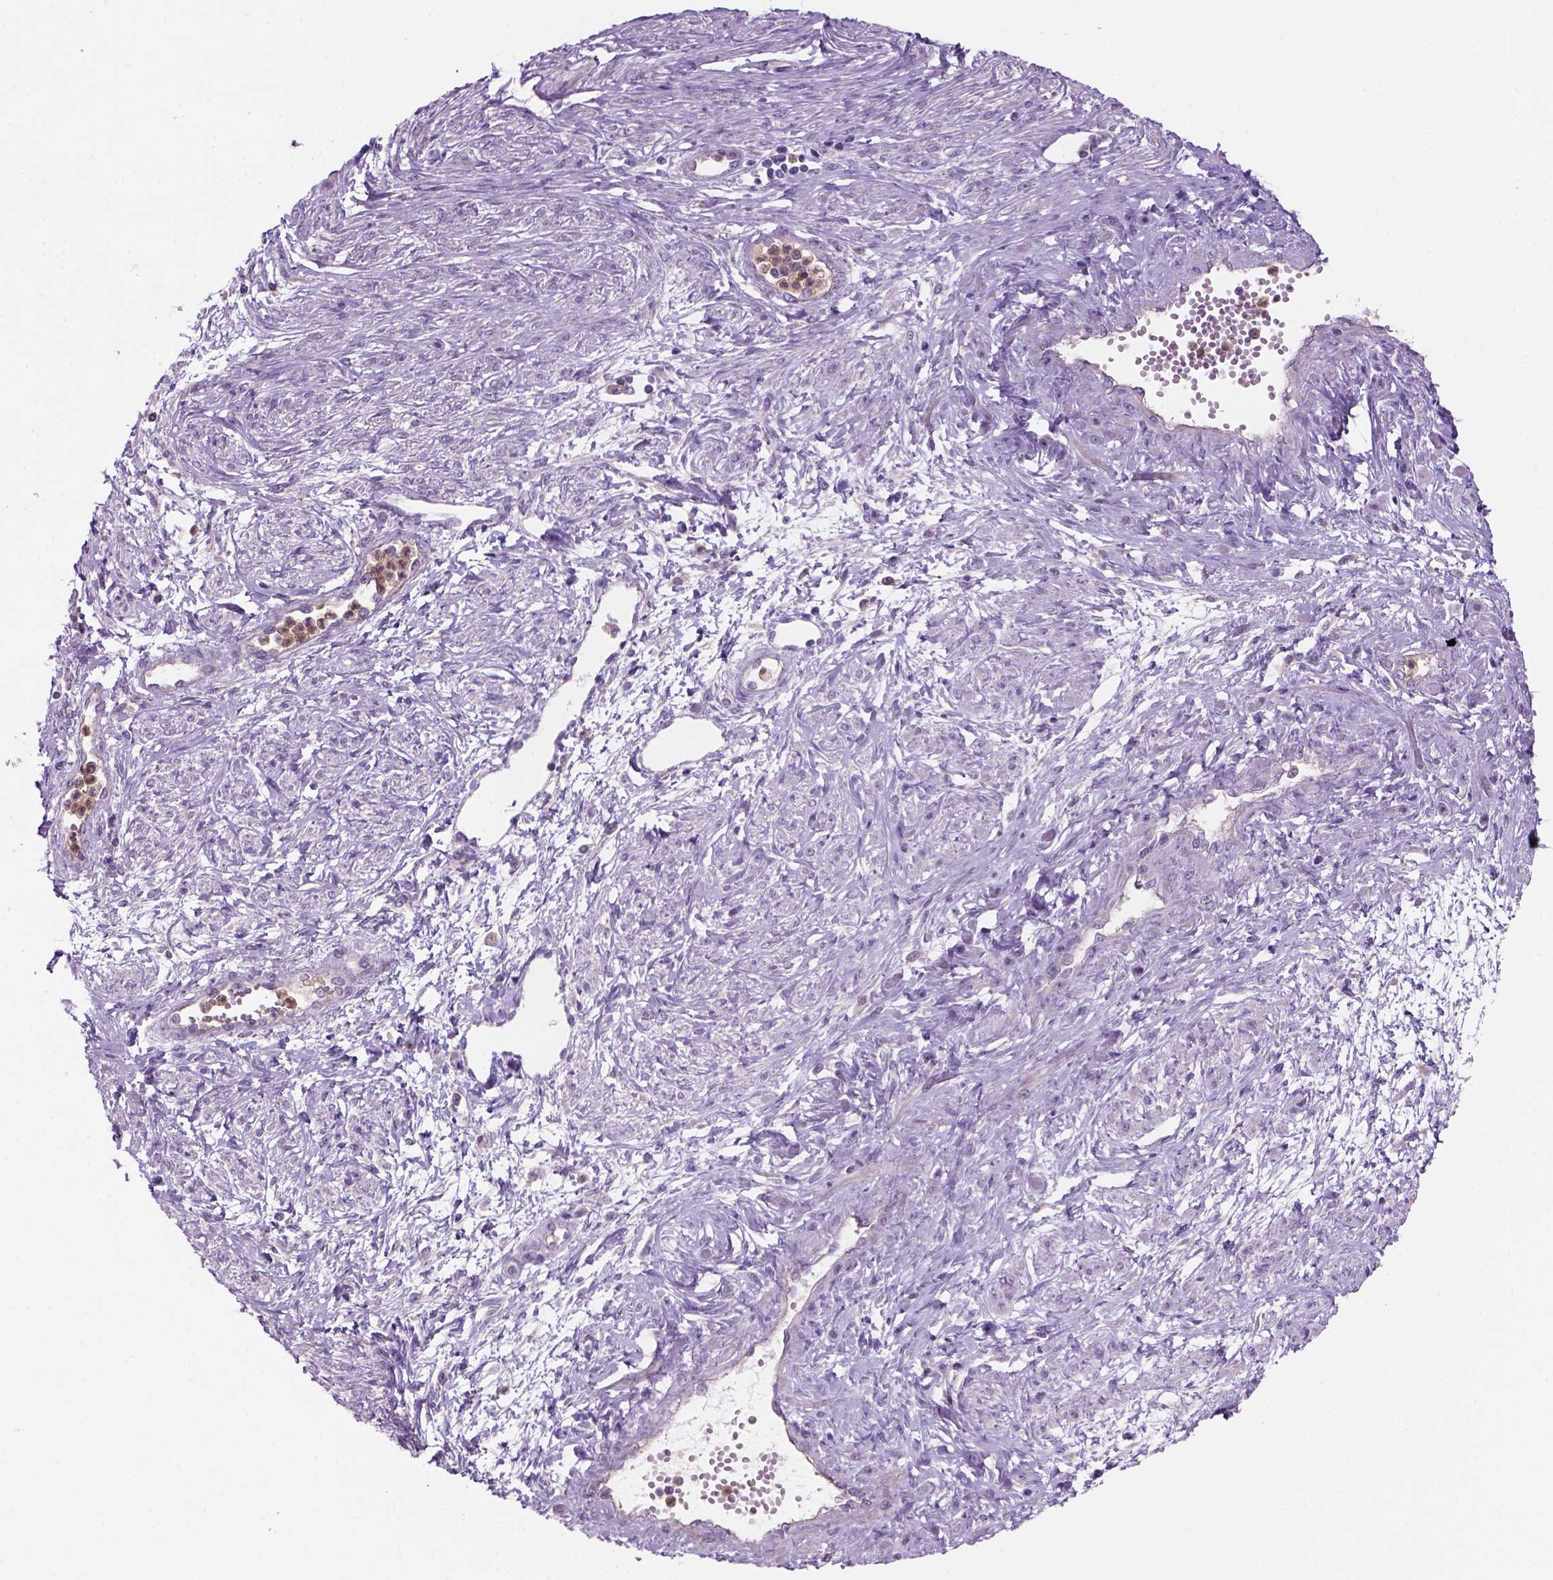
{"staining": {"intensity": "negative", "quantity": "none", "location": "none"}, "tissue": "cervical cancer", "cell_type": "Tumor cells", "image_type": "cancer", "snomed": [{"axis": "morphology", "description": "Squamous cell carcinoma, NOS"}, {"axis": "topography", "description": "Cervix"}], "caption": "A high-resolution image shows immunohistochemistry (IHC) staining of cervical cancer, which demonstrates no significant staining in tumor cells. (DAB immunohistochemistry with hematoxylin counter stain).", "gene": "CD84", "patient": {"sex": "female", "age": 34}}